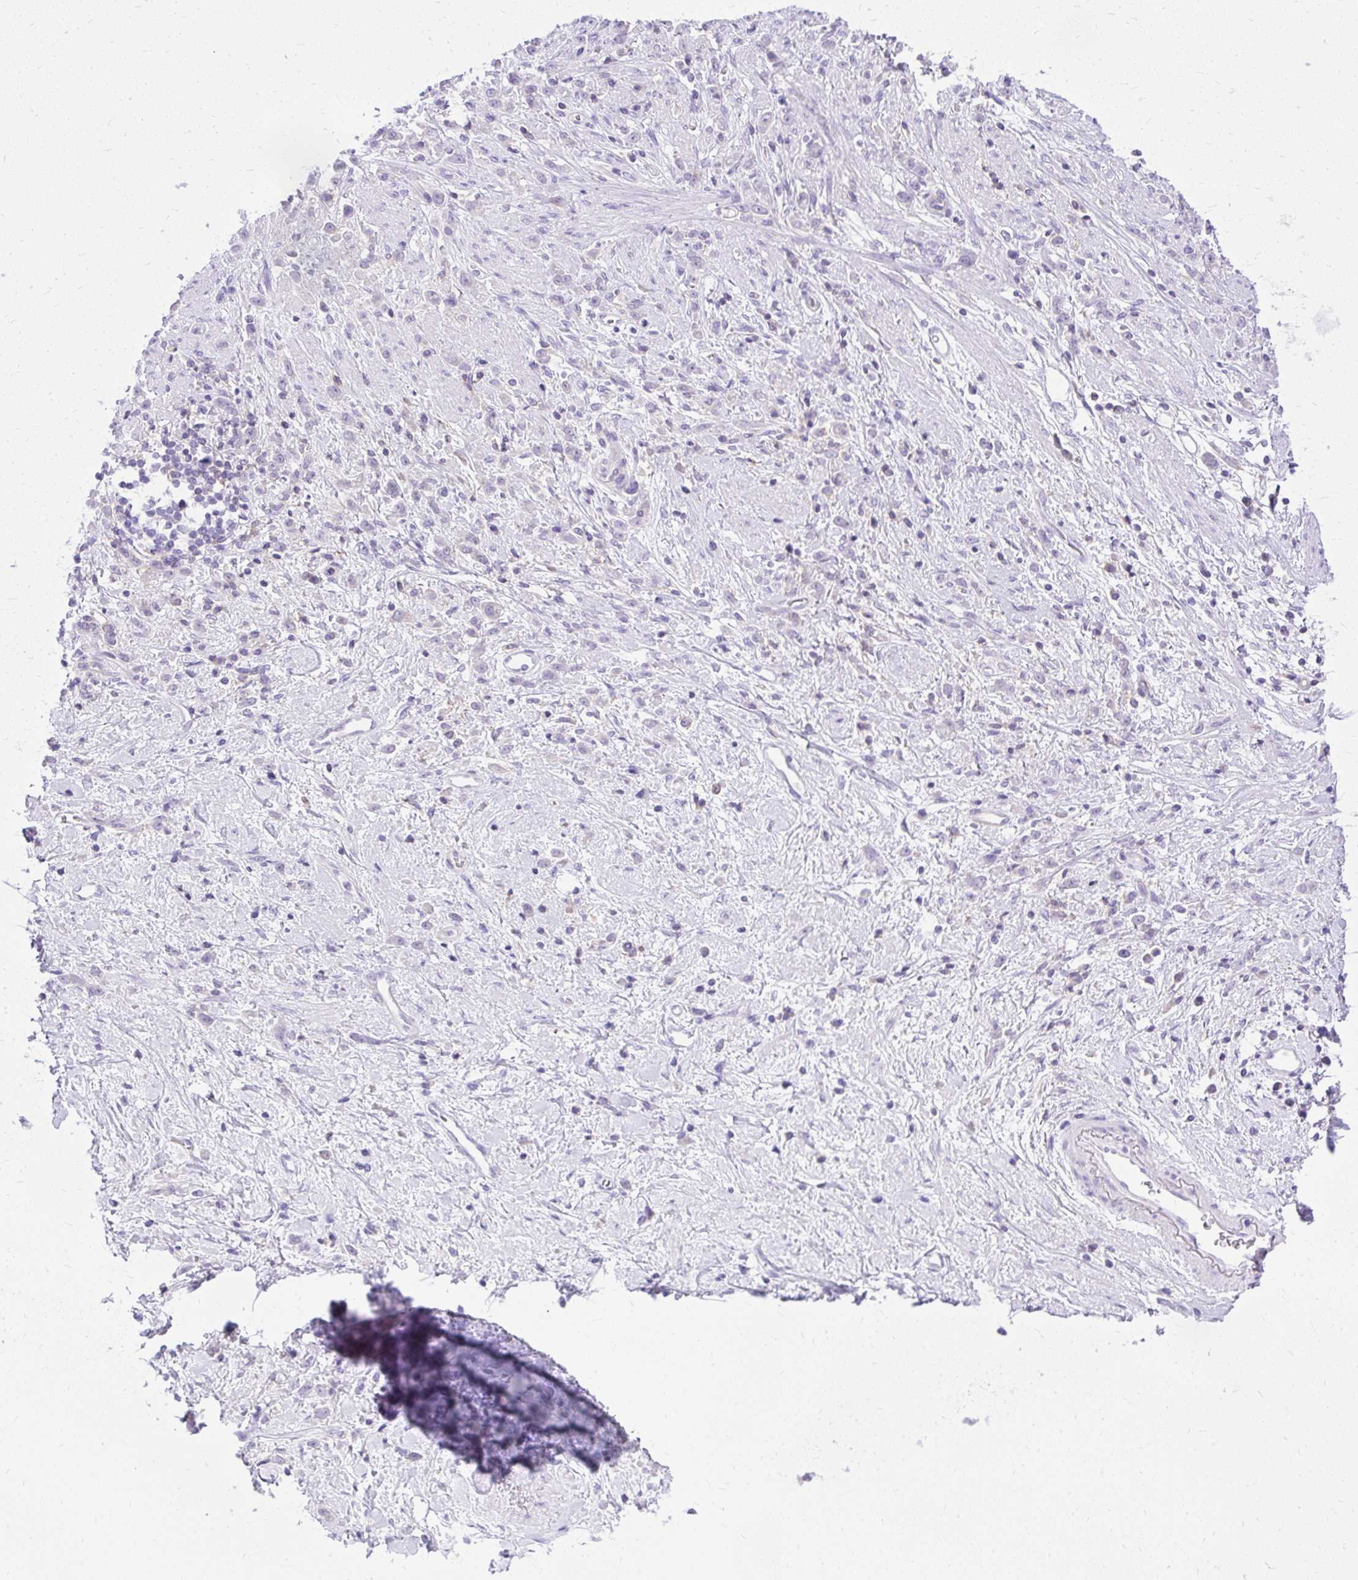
{"staining": {"intensity": "negative", "quantity": "none", "location": "none"}, "tissue": "stomach cancer", "cell_type": "Tumor cells", "image_type": "cancer", "snomed": [{"axis": "morphology", "description": "Adenocarcinoma, NOS"}, {"axis": "topography", "description": "Stomach"}], "caption": "The image displays no significant expression in tumor cells of stomach cancer (adenocarcinoma).", "gene": "GPRIN3", "patient": {"sex": "female", "age": 60}}